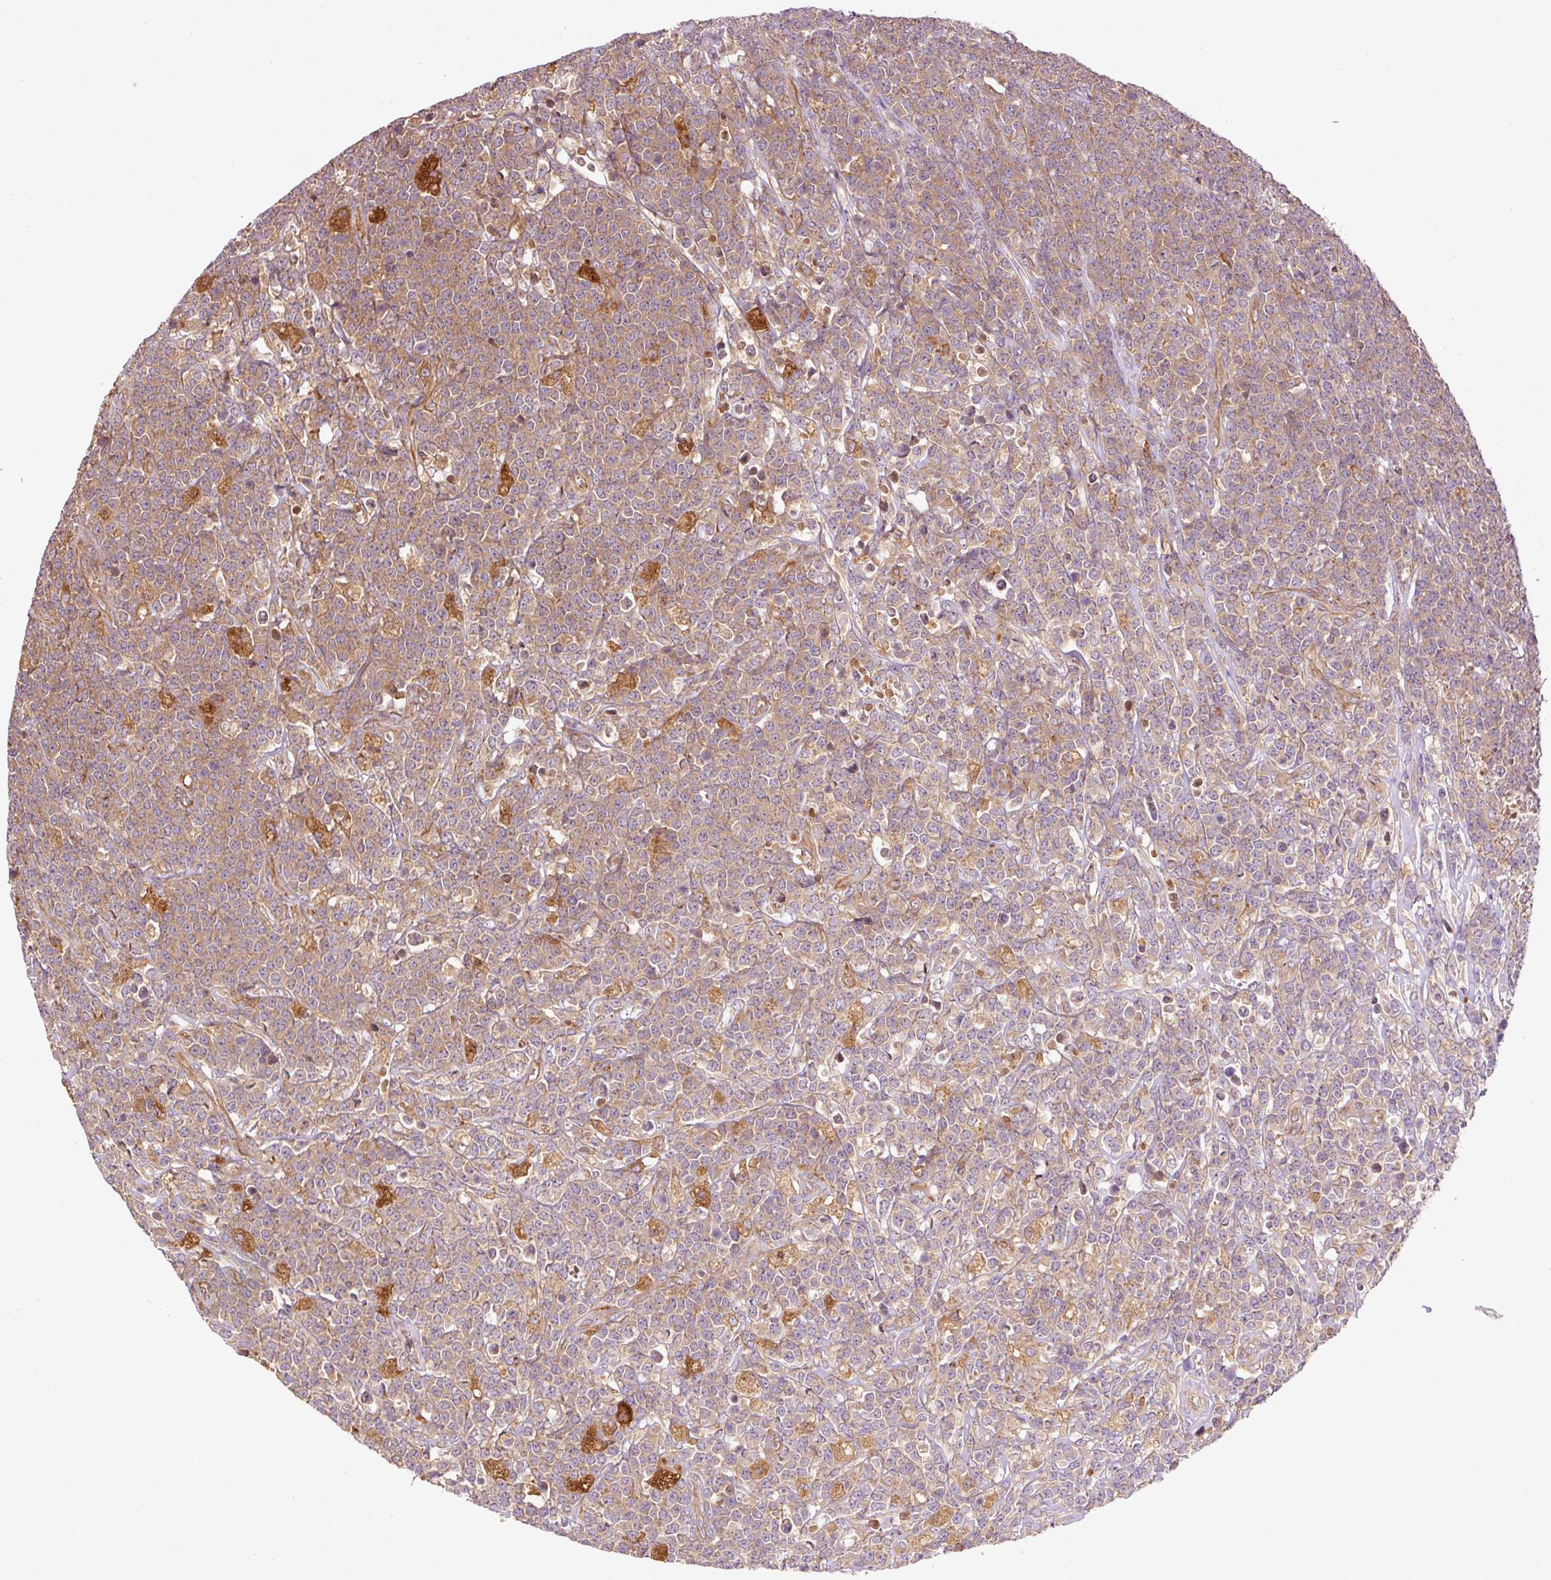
{"staining": {"intensity": "moderate", "quantity": "25%-75%", "location": "cytoplasmic/membranous"}, "tissue": "lymphoma", "cell_type": "Tumor cells", "image_type": "cancer", "snomed": [{"axis": "morphology", "description": "Malignant lymphoma, non-Hodgkin's type, High grade"}, {"axis": "topography", "description": "Small intestine"}], "caption": "Immunohistochemistry (IHC) photomicrograph of lymphoma stained for a protein (brown), which demonstrates medium levels of moderate cytoplasmic/membranous positivity in about 25%-75% of tumor cells.", "gene": "PCK2", "patient": {"sex": "male", "age": 8}}